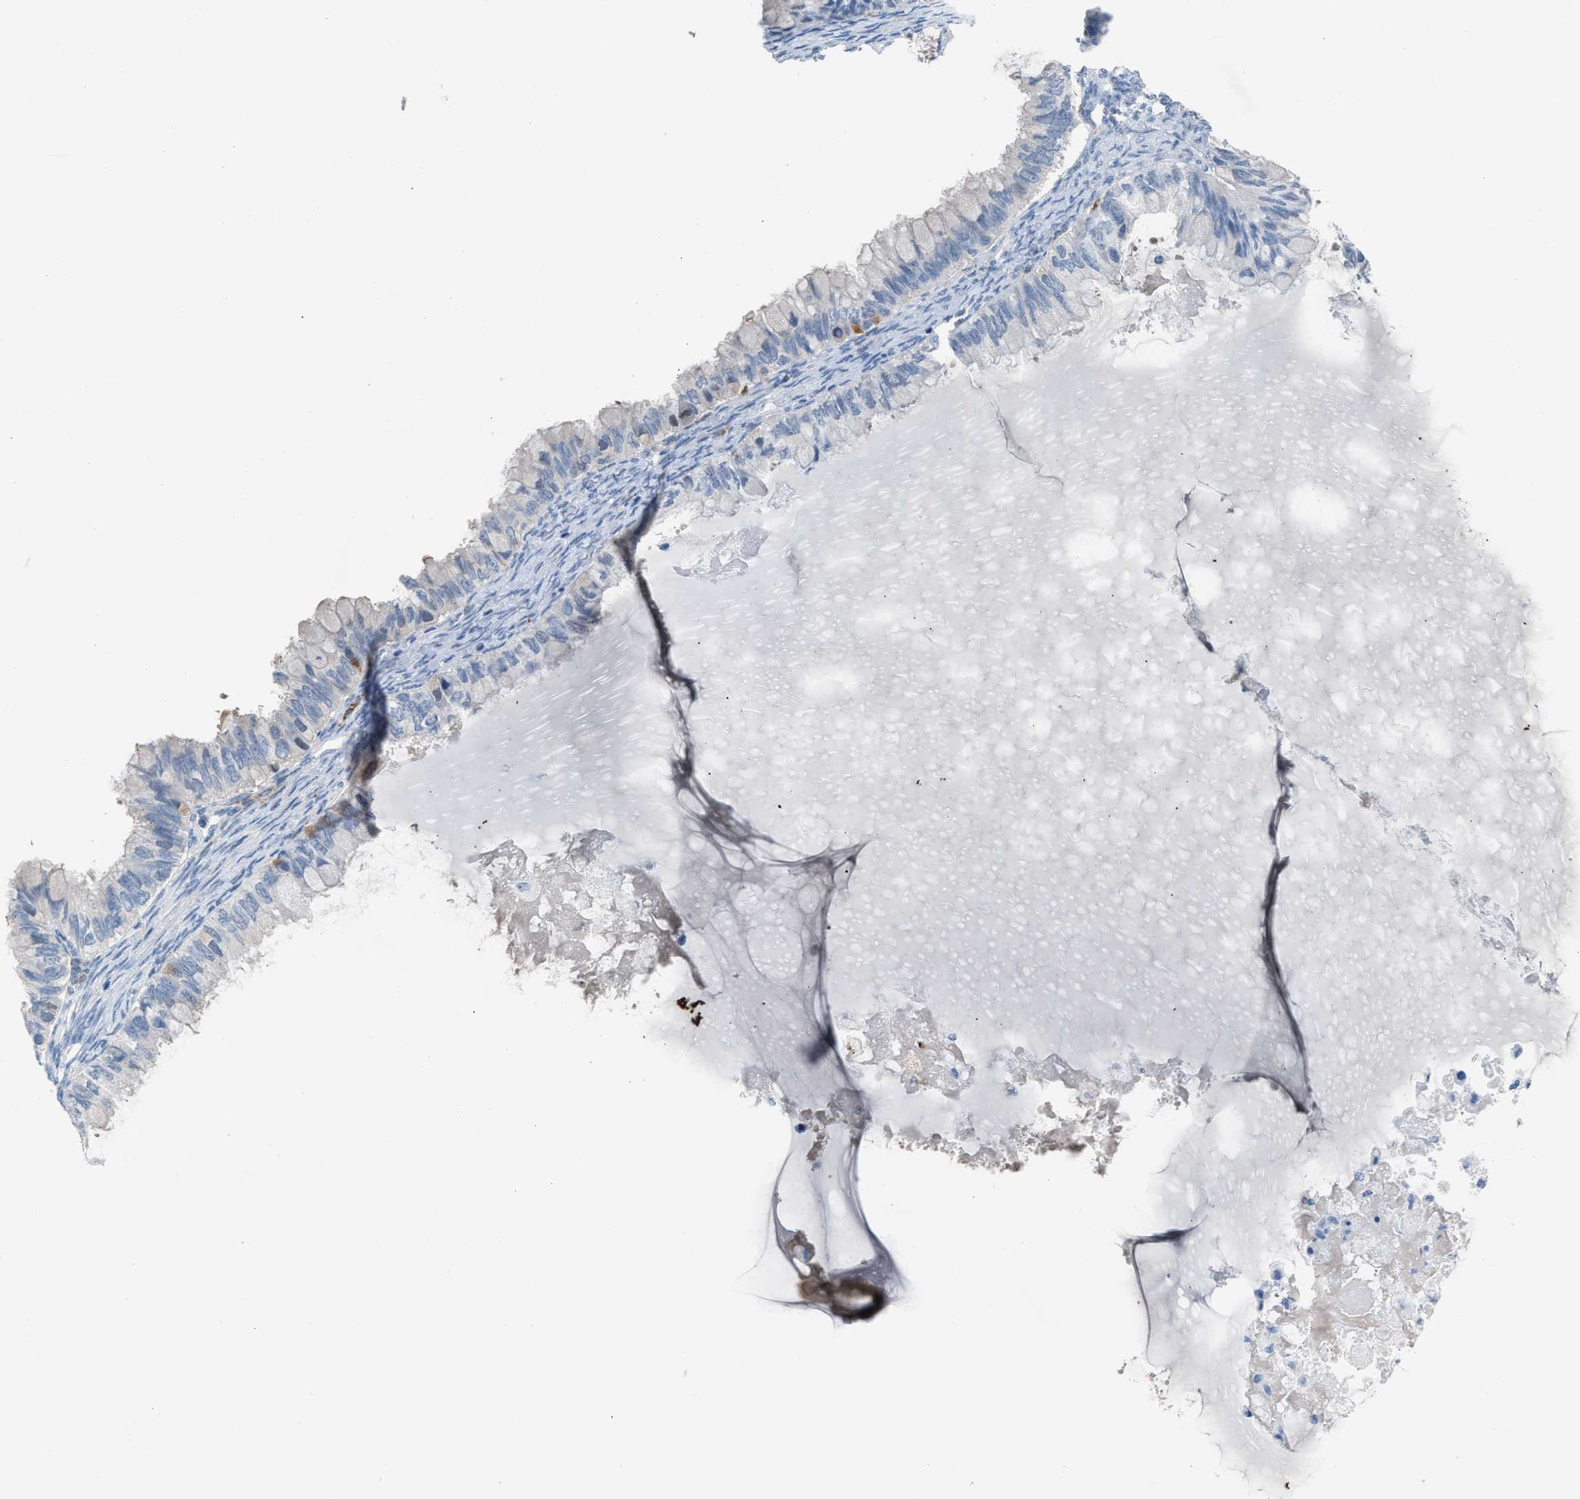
{"staining": {"intensity": "negative", "quantity": "none", "location": "none"}, "tissue": "ovarian cancer", "cell_type": "Tumor cells", "image_type": "cancer", "snomed": [{"axis": "morphology", "description": "Cystadenocarcinoma, mucinous, NOS"}, {"axis": "topography", "description": "Ovary"}], "caption": "Immunohistochemical staining of mucinous cystadenocarcinoma (ovarian) displays no significant staining in tumor cells.", "gene": "CLEC10A", "patient": {"sex": "female", "age": 80}}